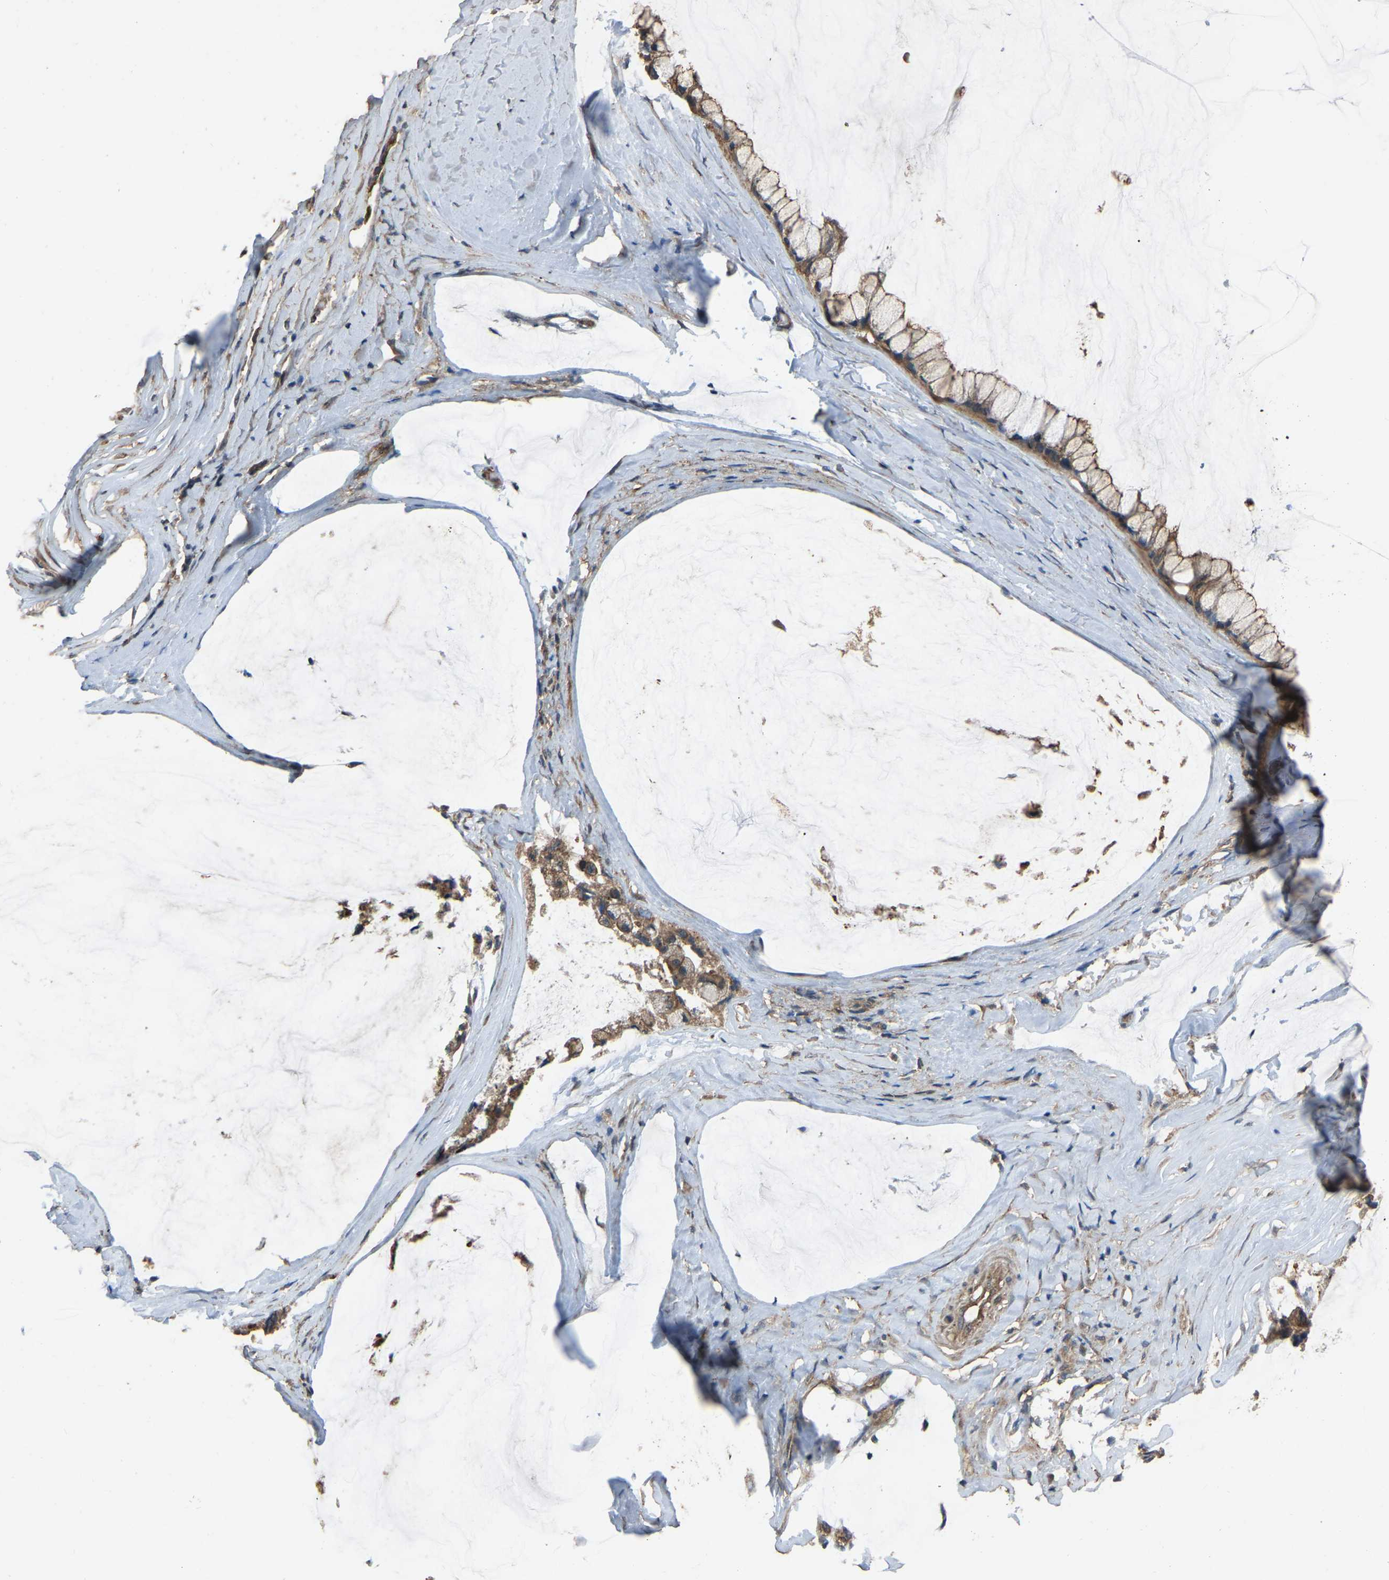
{"staining": {"intensity": "weak", "quantity": ">75%", "location": "cytoplasmic/membranous"}, "tissue": "ovarian cancer", "cell_type": "Tumor cells", "image_type": "cancer", "snomed": [{"axis": "morphology", "description": "Cystadenocarcinoma, mucinous, NOS"}, {"axis": "topography", "description": "Ovary"}], "caption": "Immunohistochemical staining of mucinous cystadenocarcinoma (ovarian) exhibits low levels of weak cytoplasmic/membranous positivity in about >75% of tumor cells.", "gene": "SLC4A2", "patient": {"sex": "female", "age": 39}}